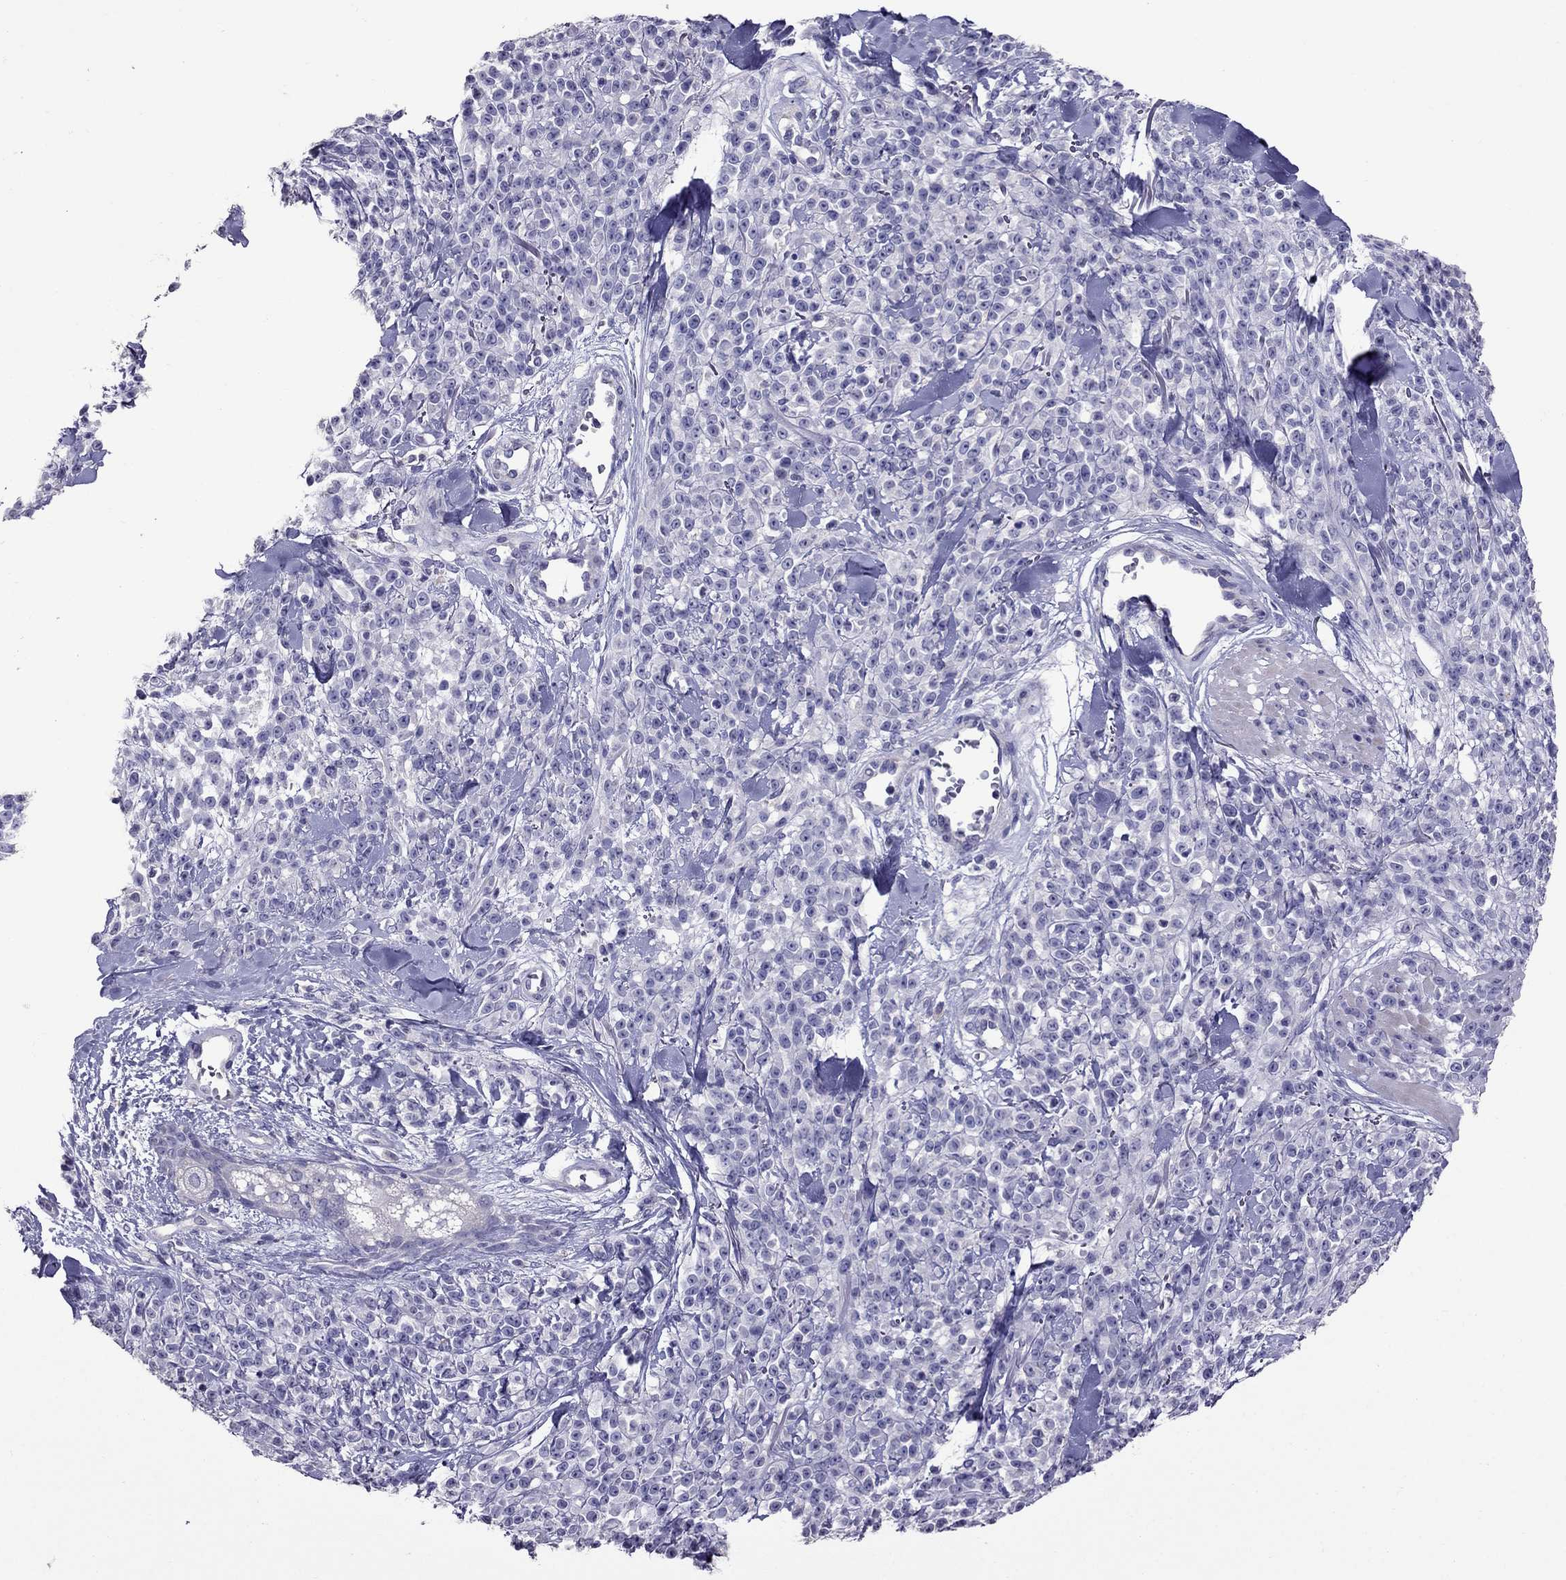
{"staining": {"intensity": "negative", "quantity": "none", "location": "none"}, "tissue": "melanoma", "cell_type": "Tumor cells", "image_type": "cancer", "snomed": [{"axis": "morphology", "description": "Malignant melanoma, NOS"}, {"axis": "topography", "description": "Skin"}, {"axis": "topography", "description": "Skin of trunk"}], "caption": "Micrograph shows no protein staining in tumor cells of melanoma tissue. (Brightfield microscopy of DAB (3,3'-diaminobenzidine) IHC at high magnification).", "gene": "OXCT2", "patient": {"sex": "male", "age": 74}}